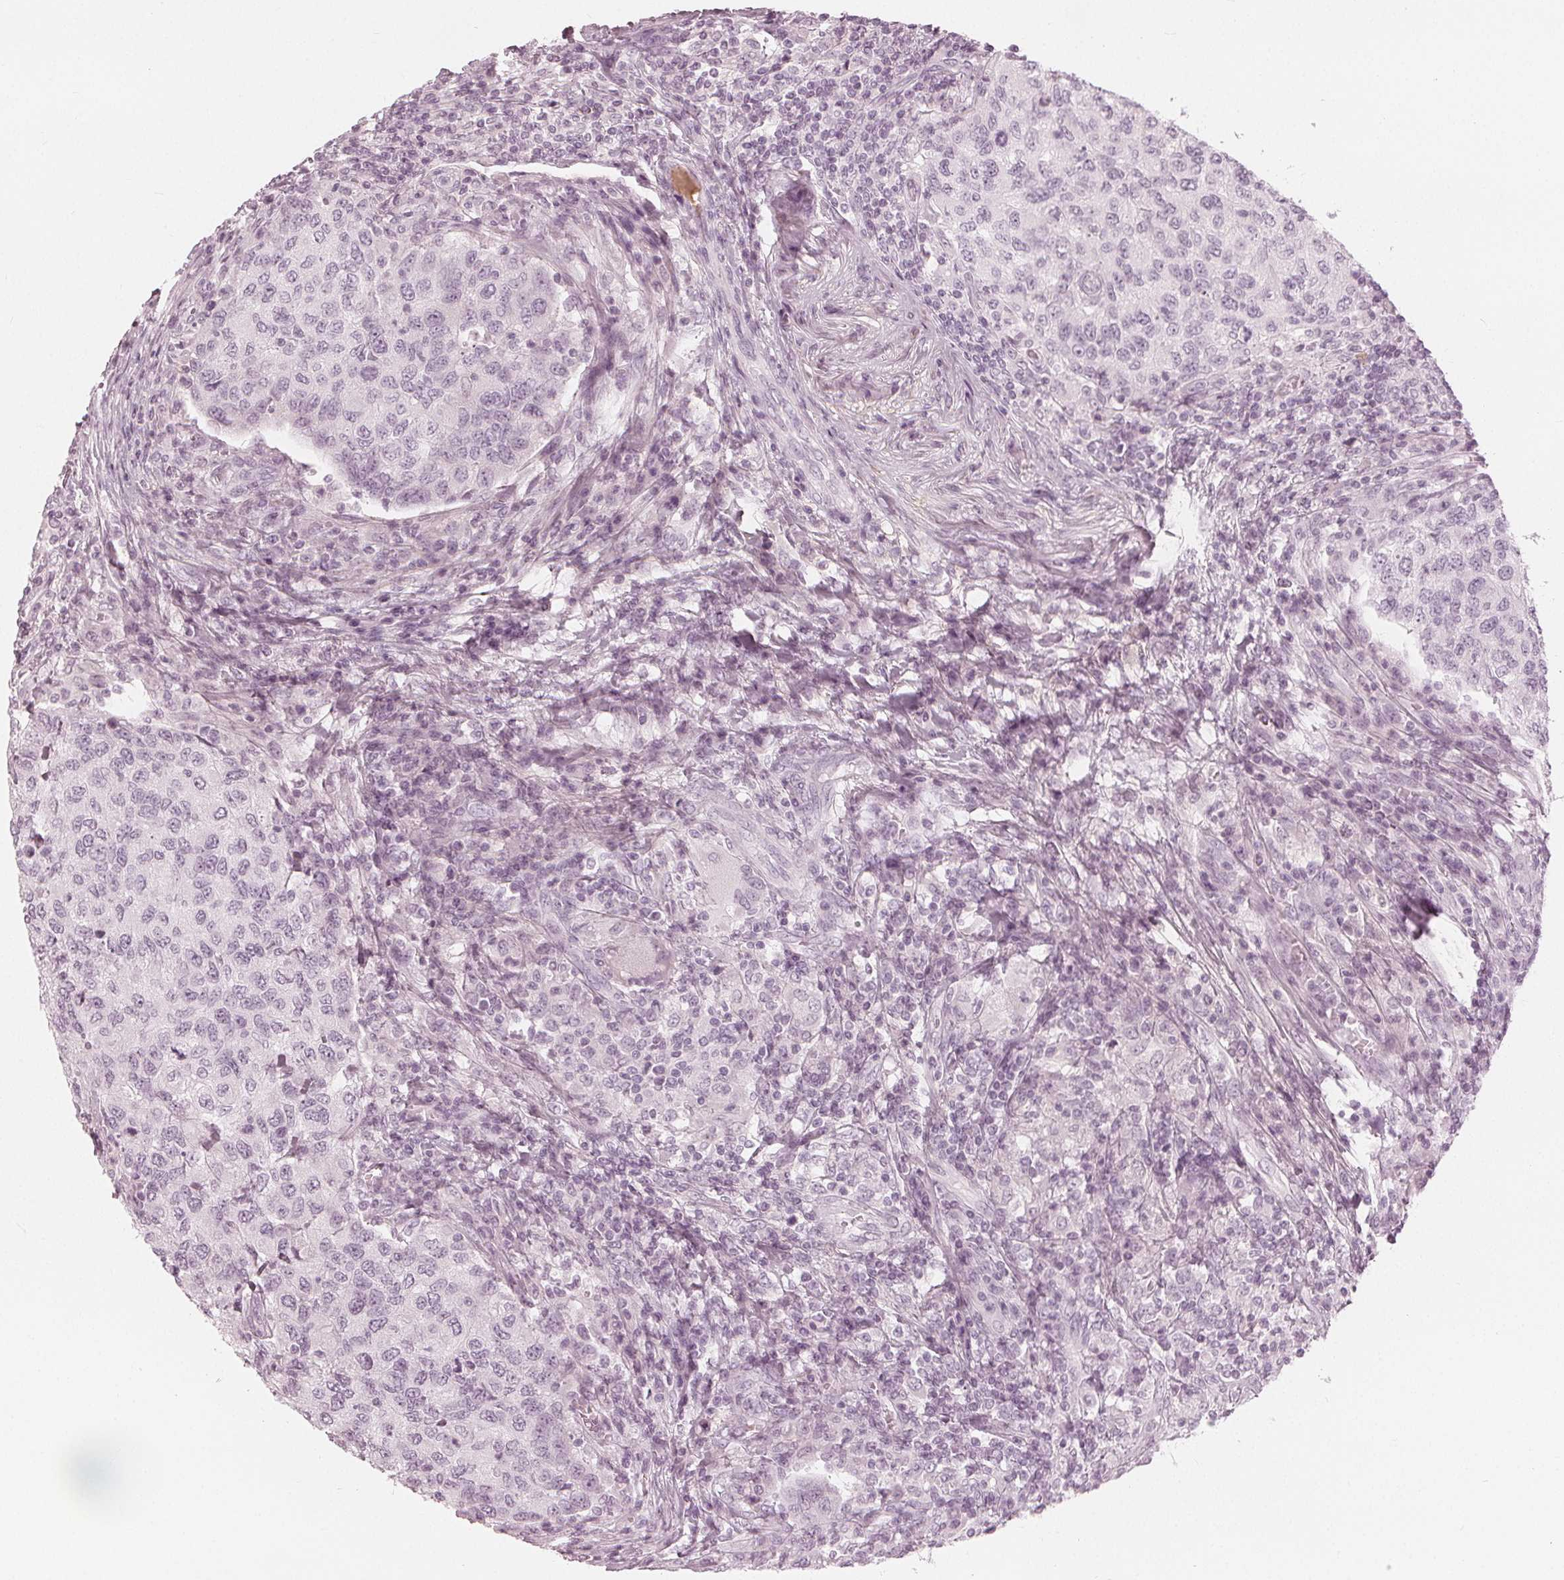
{"staining": {"intensity": "negative", "quantity": "none", "location": "none"}, "tissue": "urothelial cancer", "cell_type": "Tumor cells", "image_type": "cancer", "snomed": [{"axis": "morphology", "description": "Urothelial carcinoma, High grade"}, {"axis": "topography", "description": "Urinary bladder"}], "caption": "Histopathology image shows no protein staining in tumor cells of urothelial cancer tissue. The staining was performed using DAB to visualize the protein expression in brown, while the nuclei were stained in blue with hematoxylin (Magnification: 20x).", "gene": "PAEP", "patient": {"sex": "female", "age": 78}}